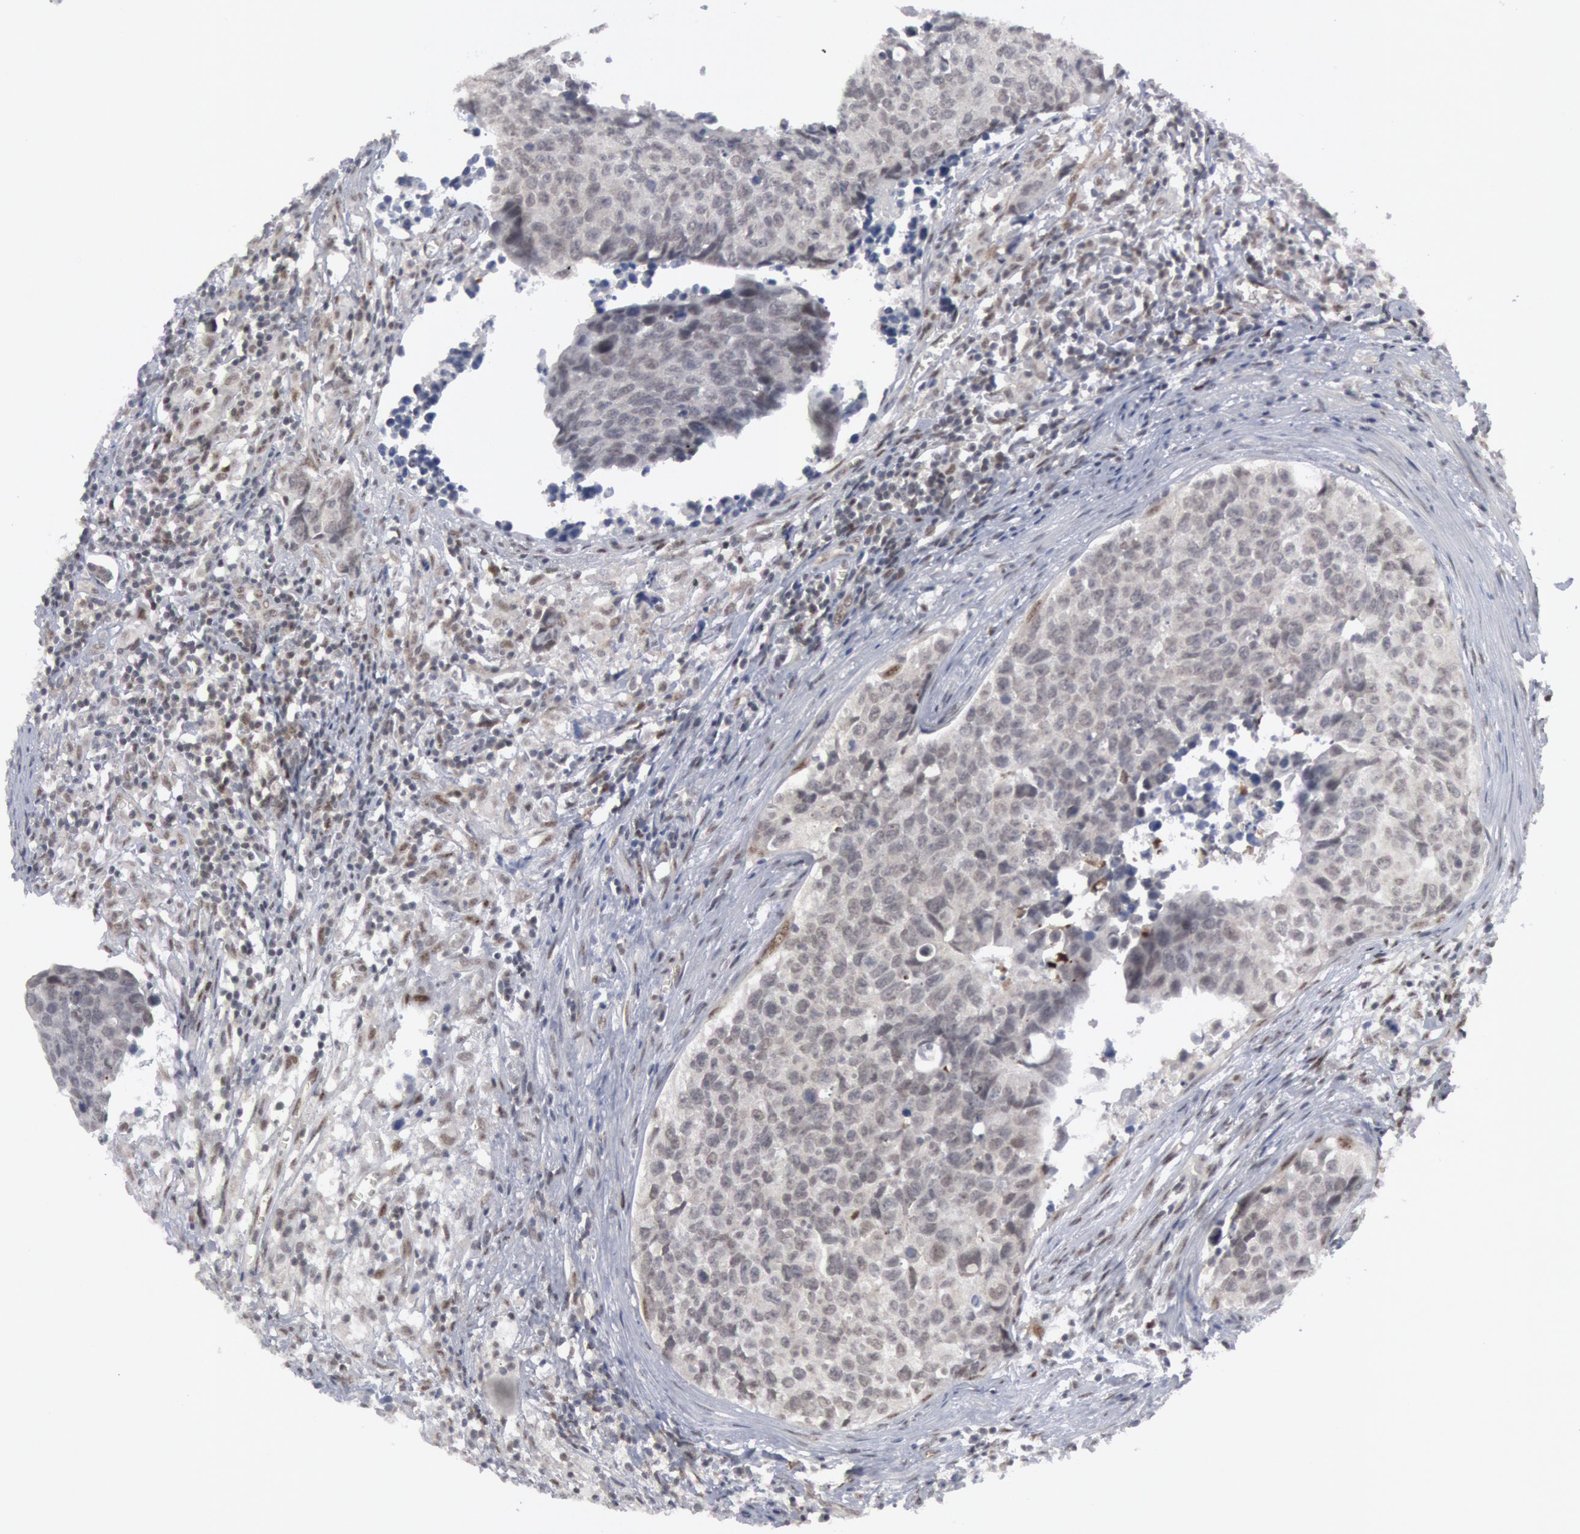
{"staining": {"intensity": "negative", "quantity": "none", "location": "none"}, "tissue": "urothelial cancer", "cell_type": "Tumor cells", "image_type": "cancer", "snomed": [{"axis": "morphology", "description": "Urothelial carcinoma, High grade"}, {"axis": "topography", "description": "Urinary bladder"}], "caption": "Tumor cells show no significant staining in urothelial cancer.", "gene": "FOXO1", "patient": {"sex": "male", "age": 81}}